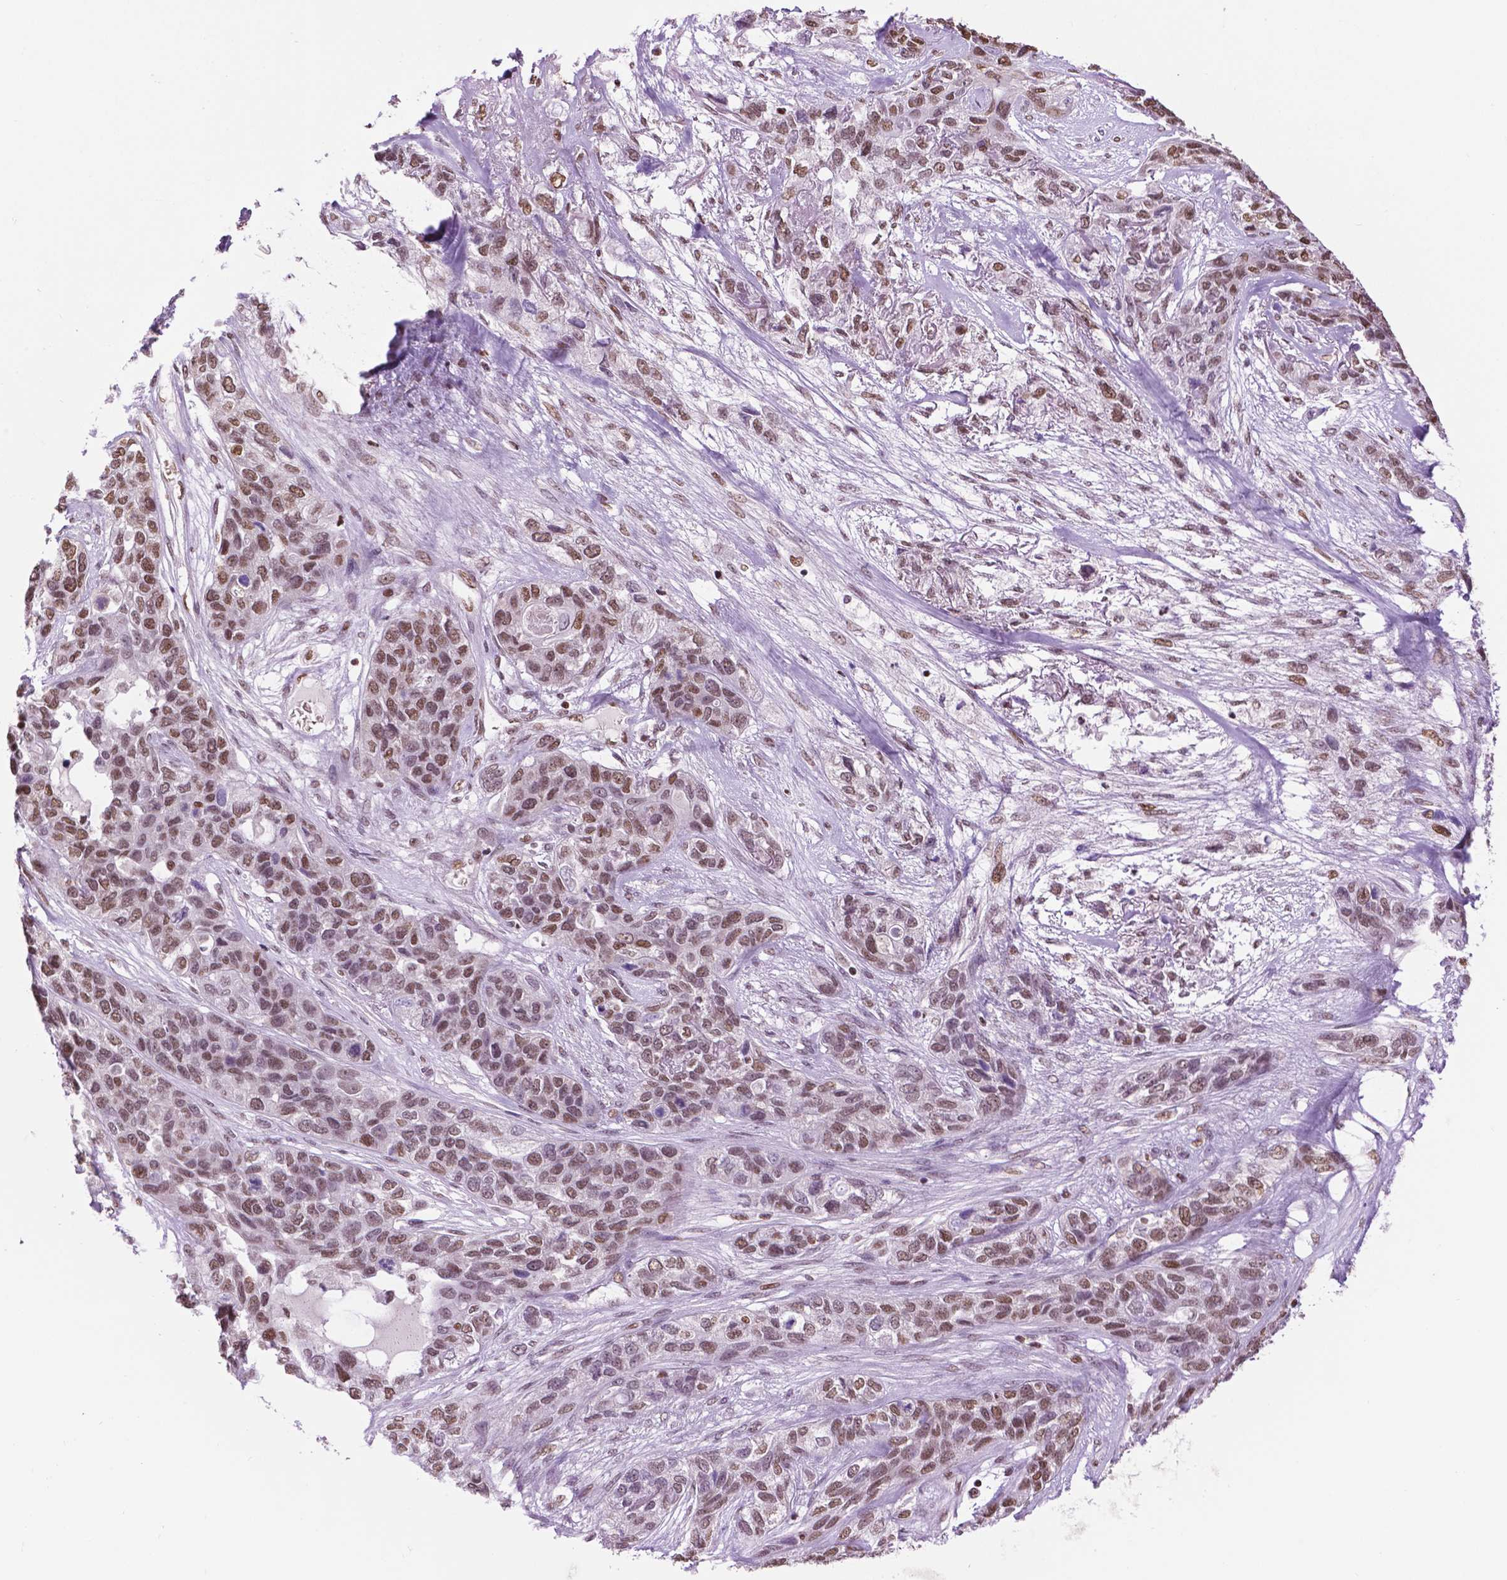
{"staining": {"intensity": "moderate", "quantity": ">75%", "location": "nuclear"}, "tissue": "lung cancer", "cell_type": "Tumor cells", "image_type": "cancer", "snomed": [{"axis": "morphology", "description": "Squamous cell carcinoma, NOS"}, {"axis": "topography", "description": "Lung"}], "caption": "DAB immunohistochemical staining of squamous cell carcinoma (lung) demonstrates moderate nuclear protein expression in about >75% of tumor cells. (DAB (3,3'-diaminobenzidine) IHC with brightfield microscopy, high magnification).", "gene": "COL23A1", "patient": {"sex": "female", "age": 70}}